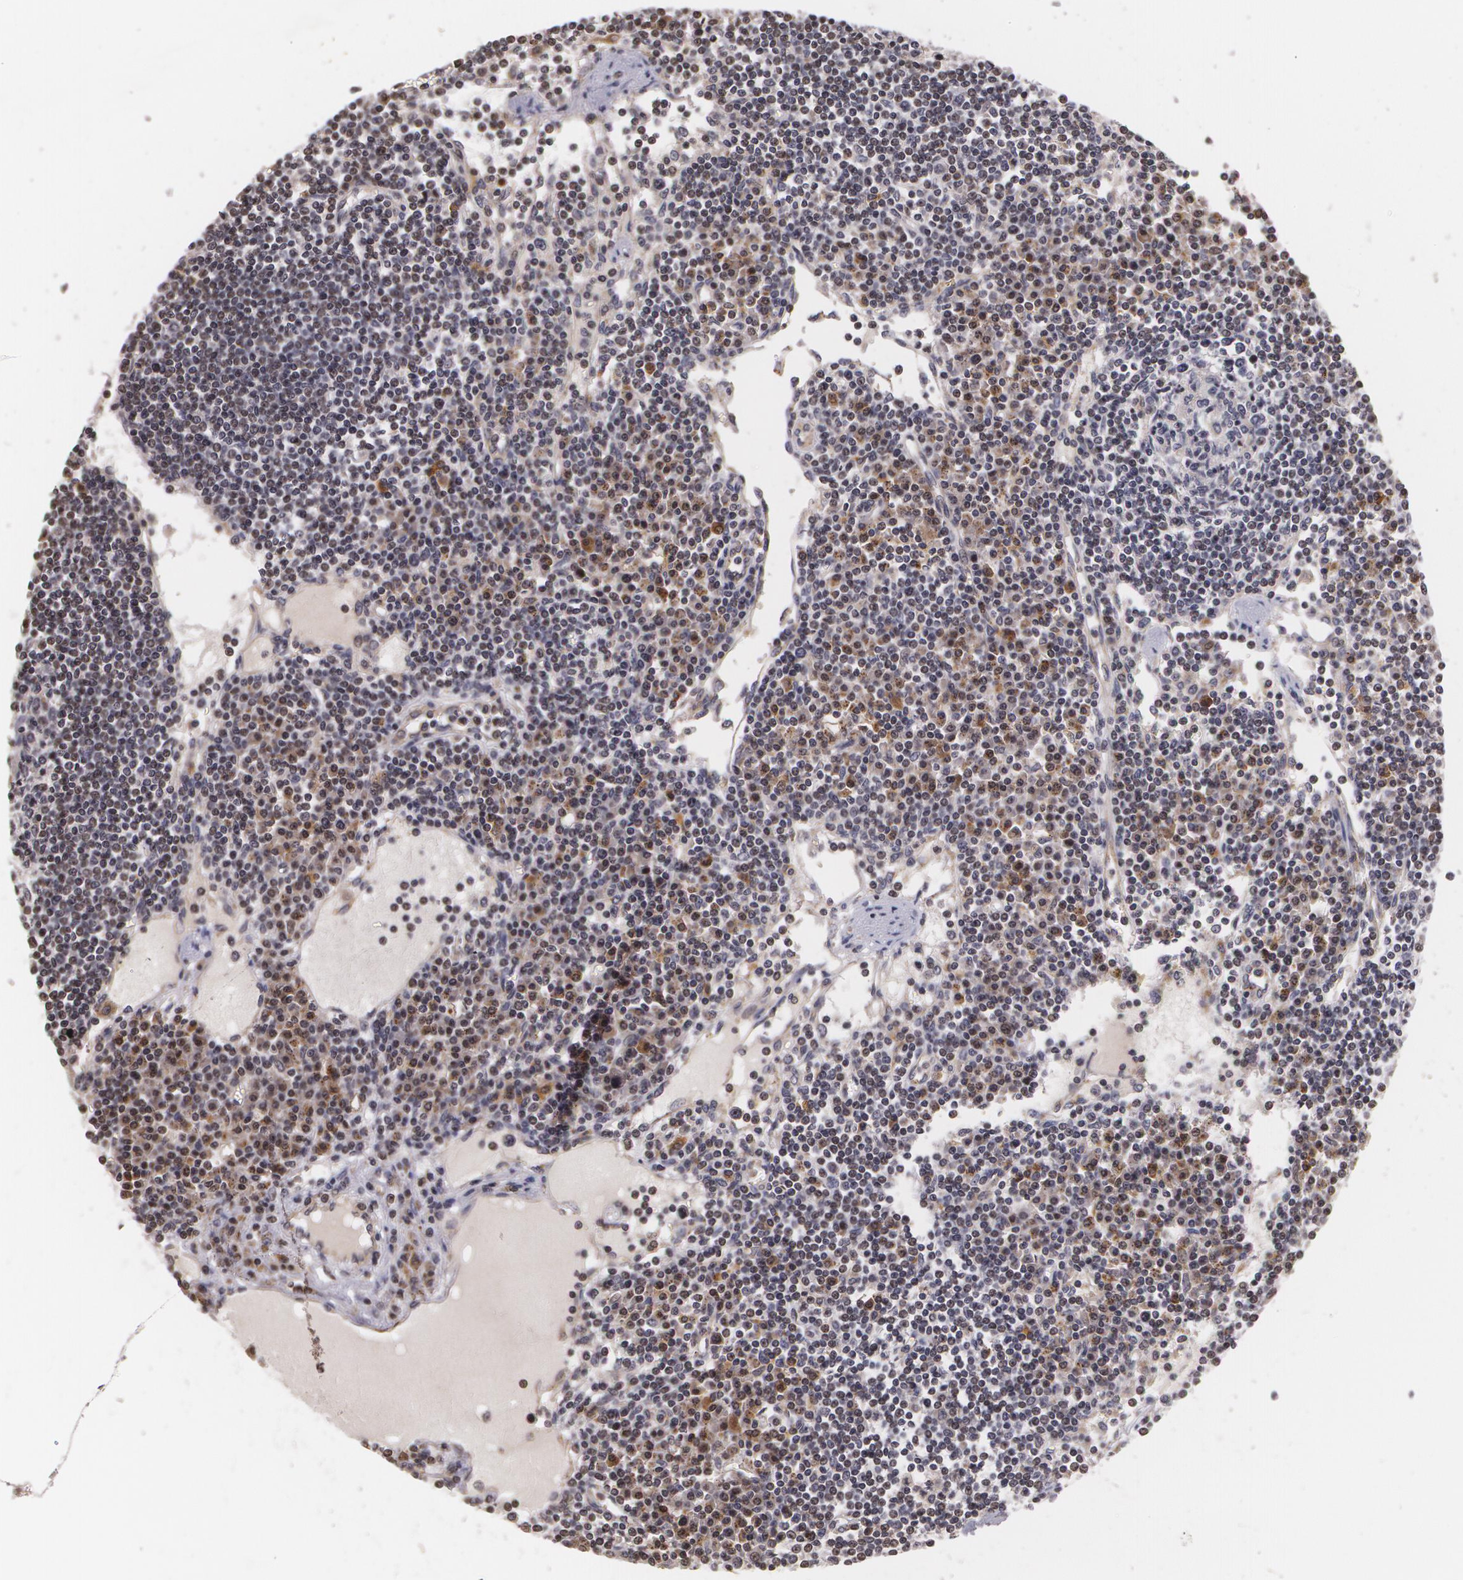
{"staining": {"intensity": "weak", "quantity": "<25%", "location": "nuclear"}, "tissue": "lymph node", "cell_type": "Germinal center cells", "image_type": "normal", "snomed": [{"axis": "morphology", "description": "Normal tissue, NOS"}, {"axis": "topography", "description": "Lymph node"}], "caption": "Germinal center cells are negative for protein expression in benign human lymph node. (Brightfield microscopy of DAB (3,3'-diaminobenzidine) immunohistochemistry (IHC) at high magnification).", "gene": "VAV3", "patient": {"sex": "female", "age": 62}}